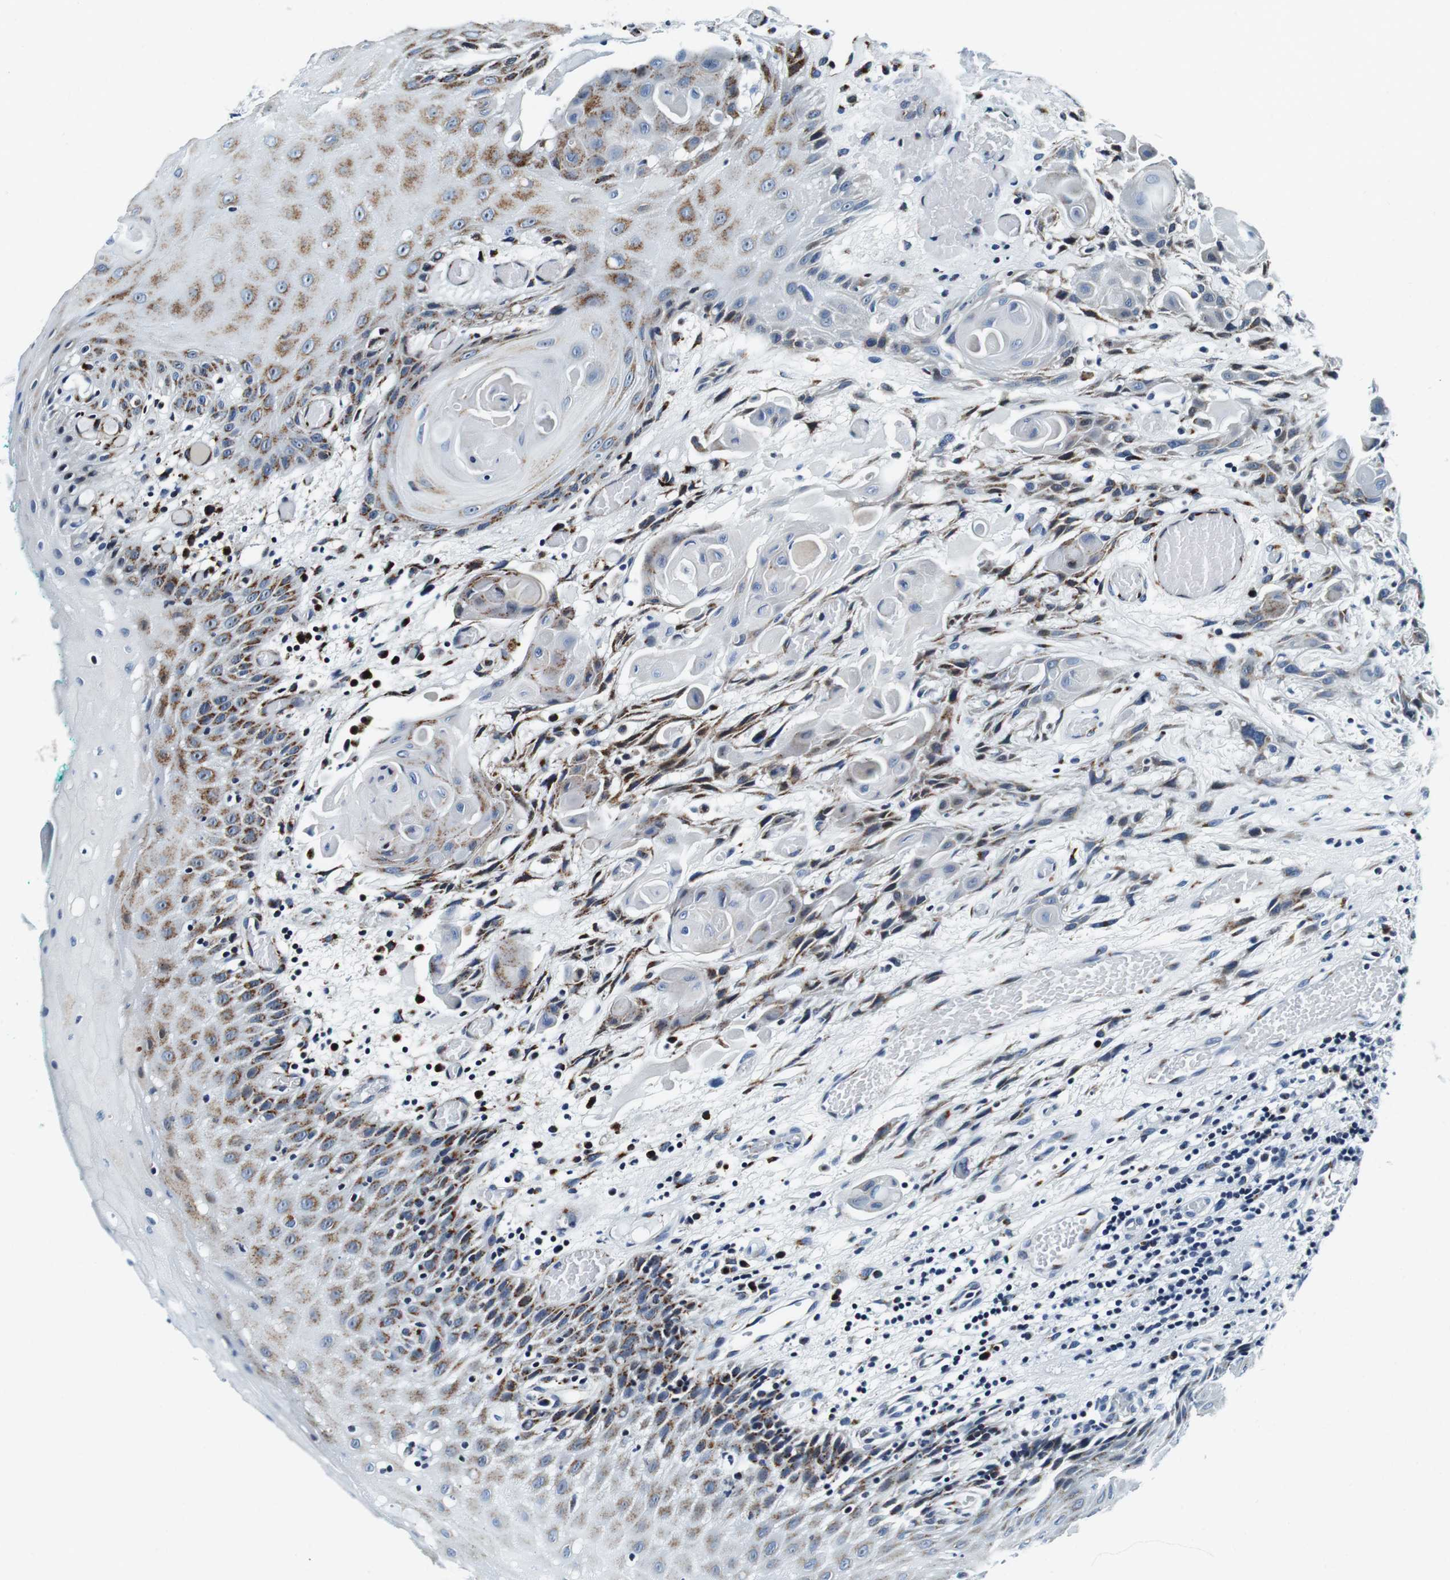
{"staining": {"intensity": "moderate", "quantity": "25%-75%", "location": "cytoplasmic/membranous"}, "tissue": "oral mucosa", "cell_type": "Squamous epithelial cells", "image_type": "normal", "snomed": [{"axis": "morphology", "description": "Normal tissue, NOS"}, {"axis": "morphology", "description": "Squamous cell carcinoma, NOS"}, {"axis": "topography", "description": "Oral tissue"}, {"axis": "topography", "description": "Salivary gland"}, {"axis": "topography", "description": "Head-Neck"}], "caption": "The immunohistochemical stain shows moderate cytoplasmic/membranous positivity in squamous epithelial cells of benign oral mucosa. (DAB IHC, brown staining for protein, blue staining for nuclei).", "gene": "FAR2", "patient": {"sex": "female", "age": 62}}